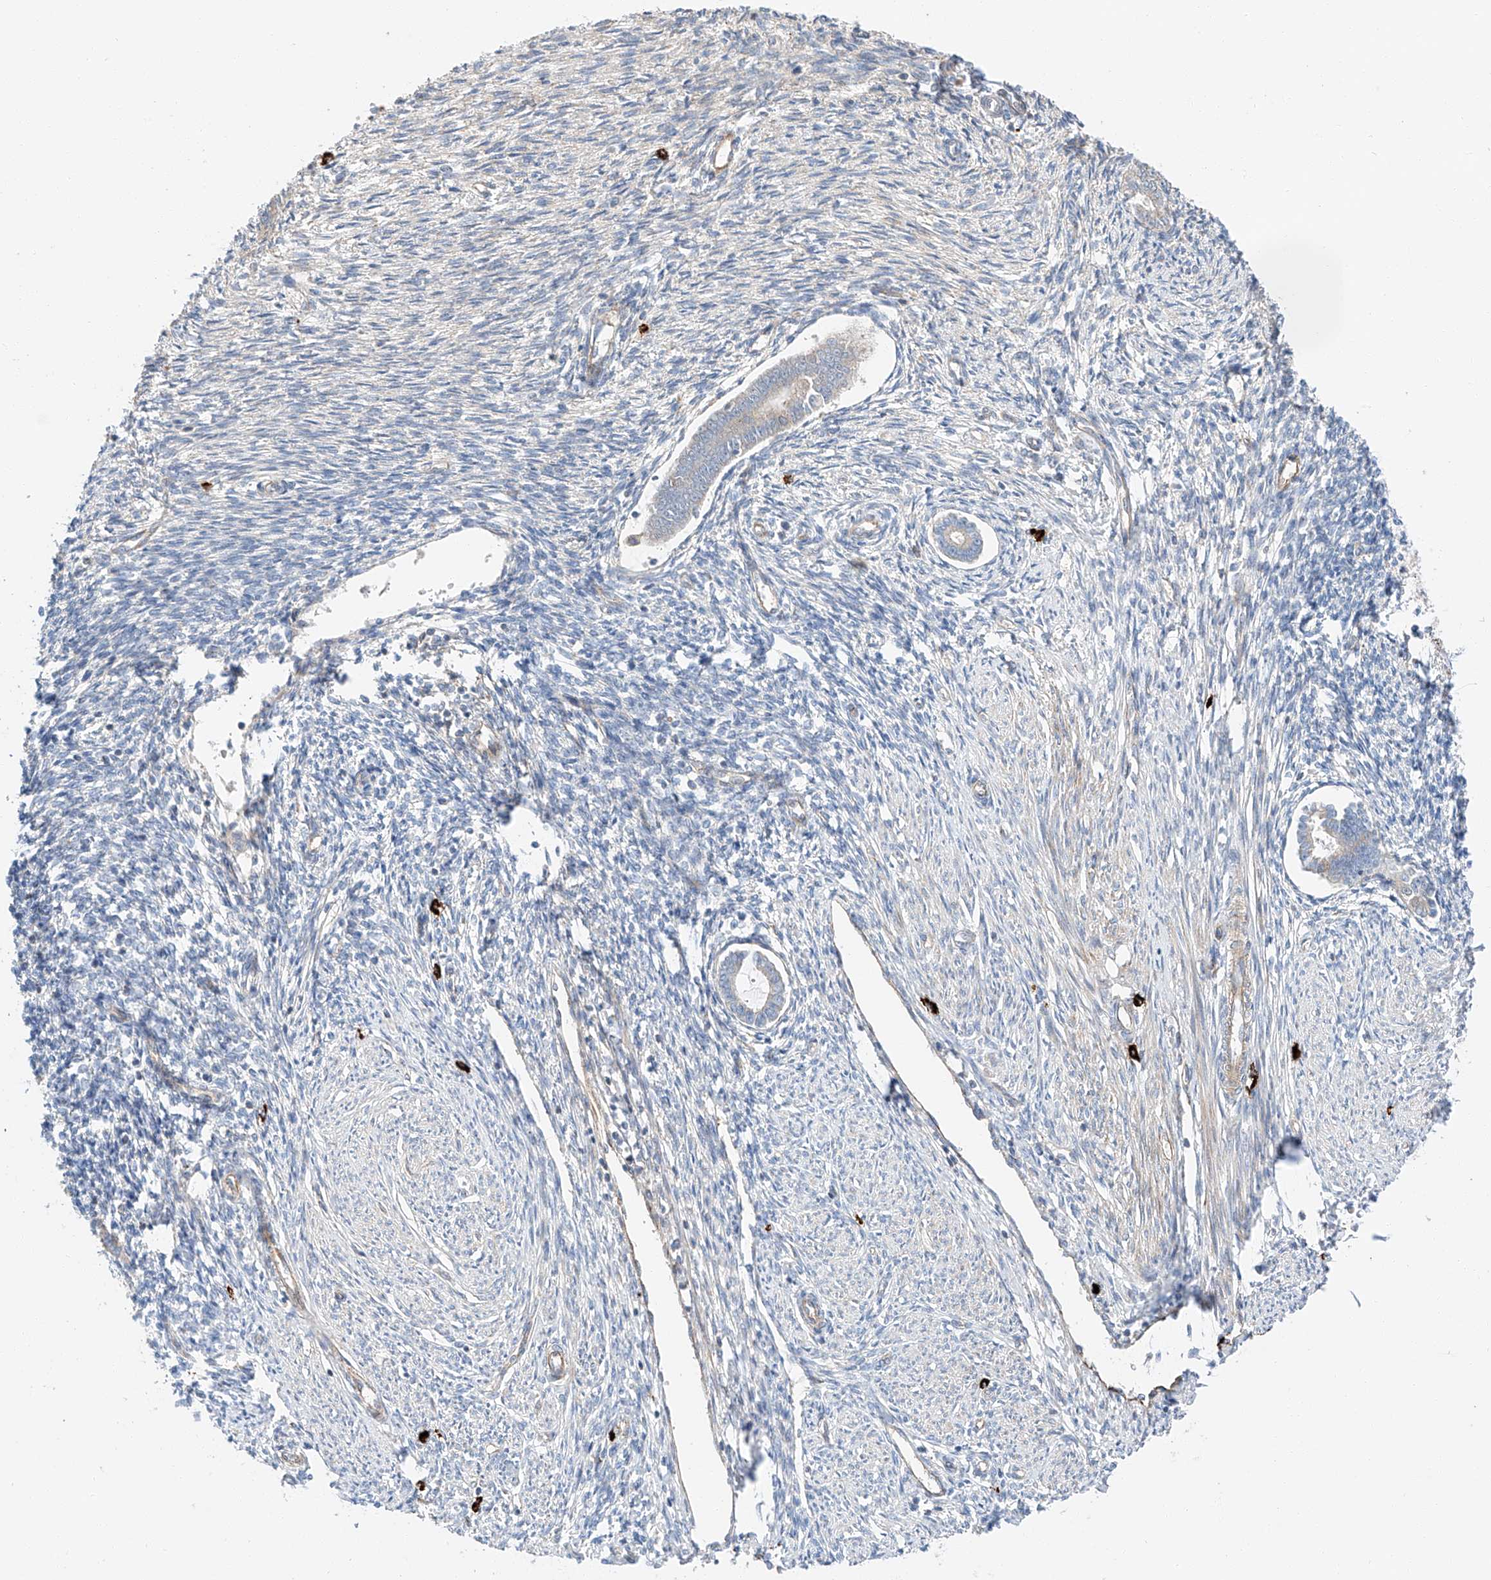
{"staining": {"intensity": "weak", "quantity": "<25%", "location": "cytoplasmic/membranous"}, "tissue": "endometrium", "cell_type": "Cells in endometrial stroma", "image_type": "normal", "snomed": [{"axis": "morphology", "description": "Normal tissue, NOS"}, {"axis": "topography", "description": "Endometrium"}], "caption": "IHC micrograph of unremarkable endometrium: endometrium stained with DAB exhibits no significant protein expression in cells in endometrial stroma. Nuclei are stained in blue.", "gene": "MINDY4", "patient": {"sex": "female", "age": 56}}